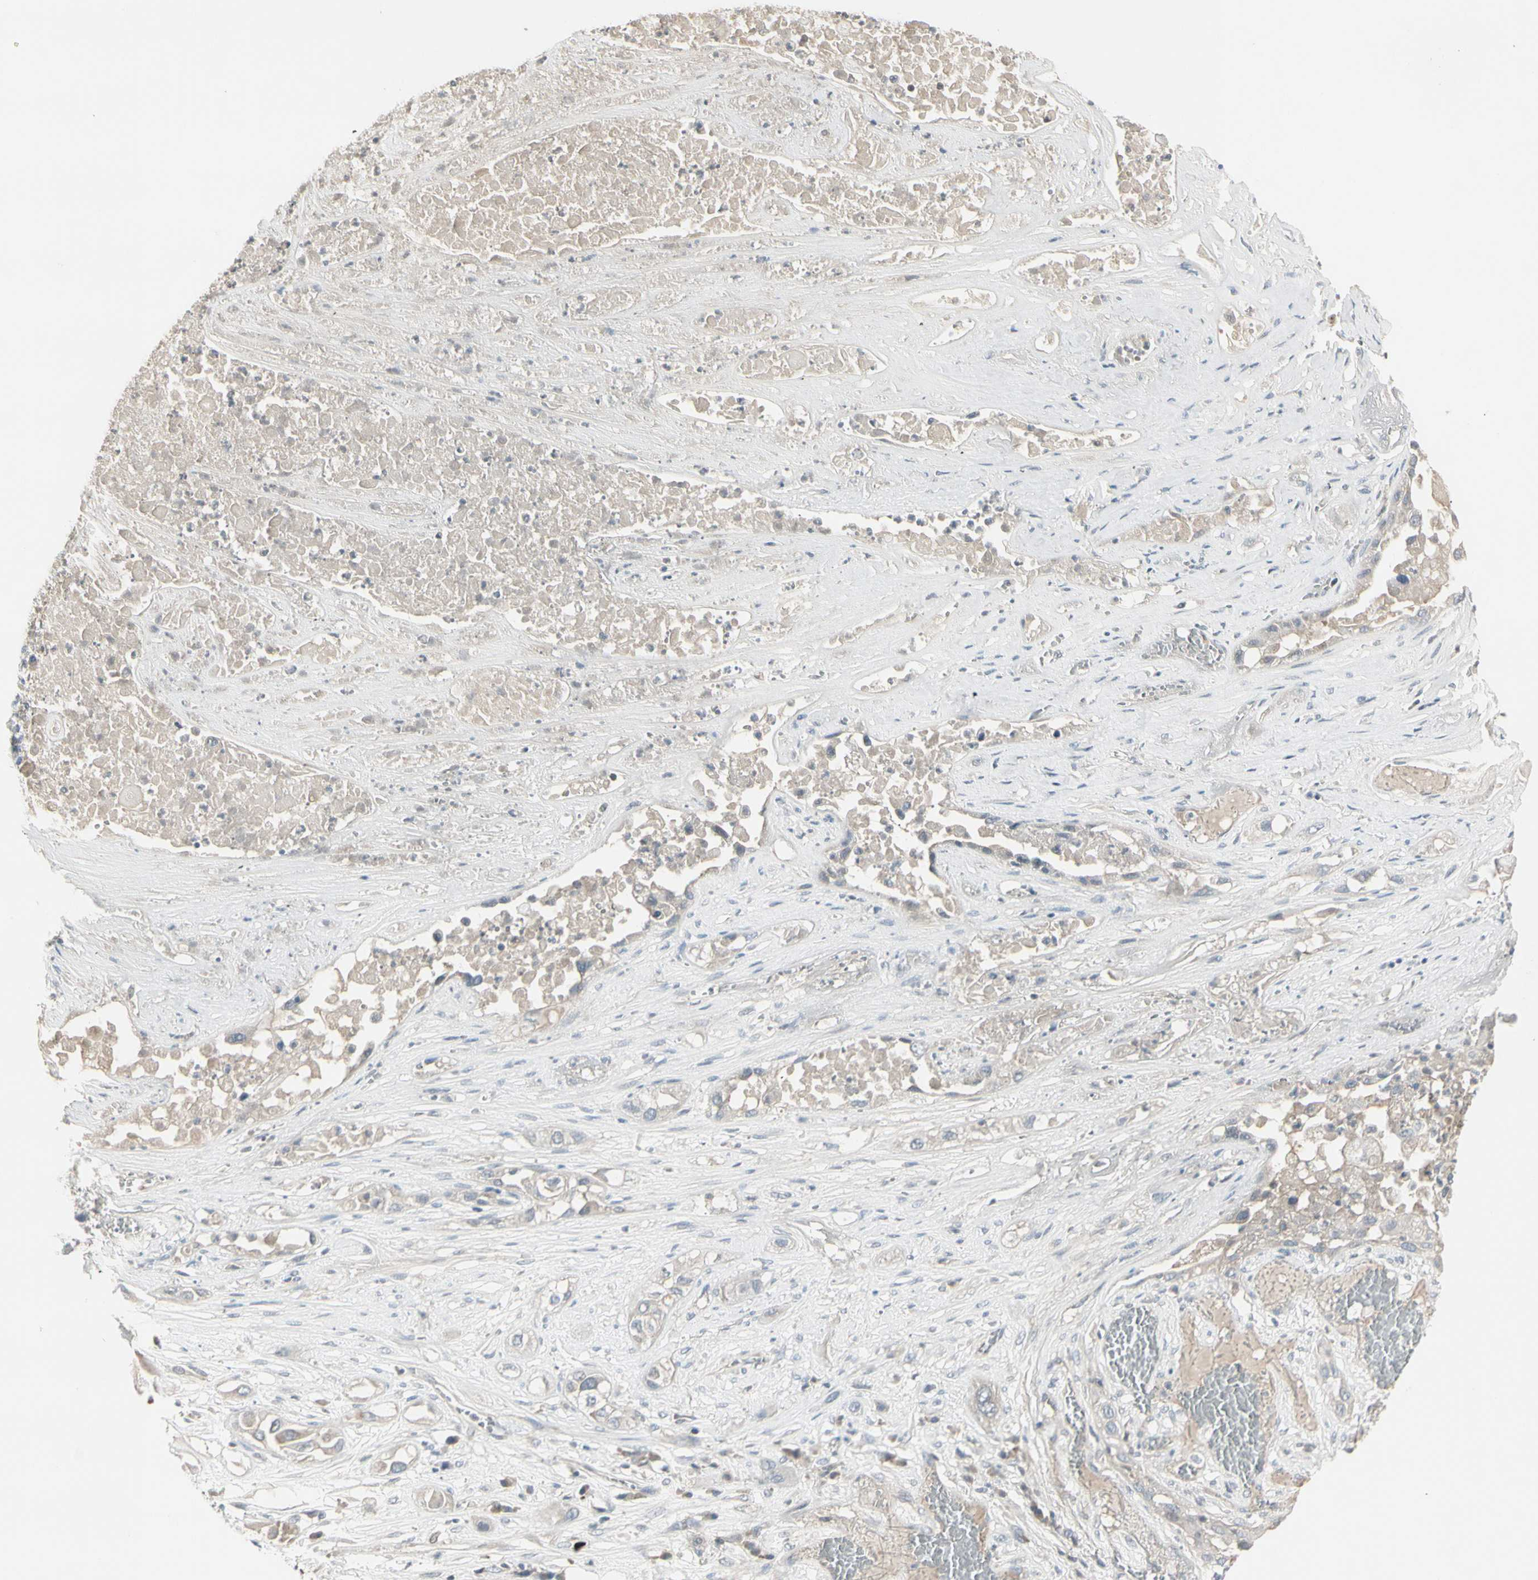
{"staining": {"intensity": "negative", "quantity": "none", "location": "none"}, "tissue": "lung cancer", "cell_type": "Tumor cells", "image_type": "cancer", "snomed": [{"axis": "morphology", "description": "Squamous cell carcinoma, NOS"}, {"axis": "topography", "description": "Lung"}], "caption": "Immunohistochemical staining of lung squamous cell carcinoma displays no significant expression in tumor cells.", "gene": "DMPK", "patient": {"sex": "male", "age": 71}}